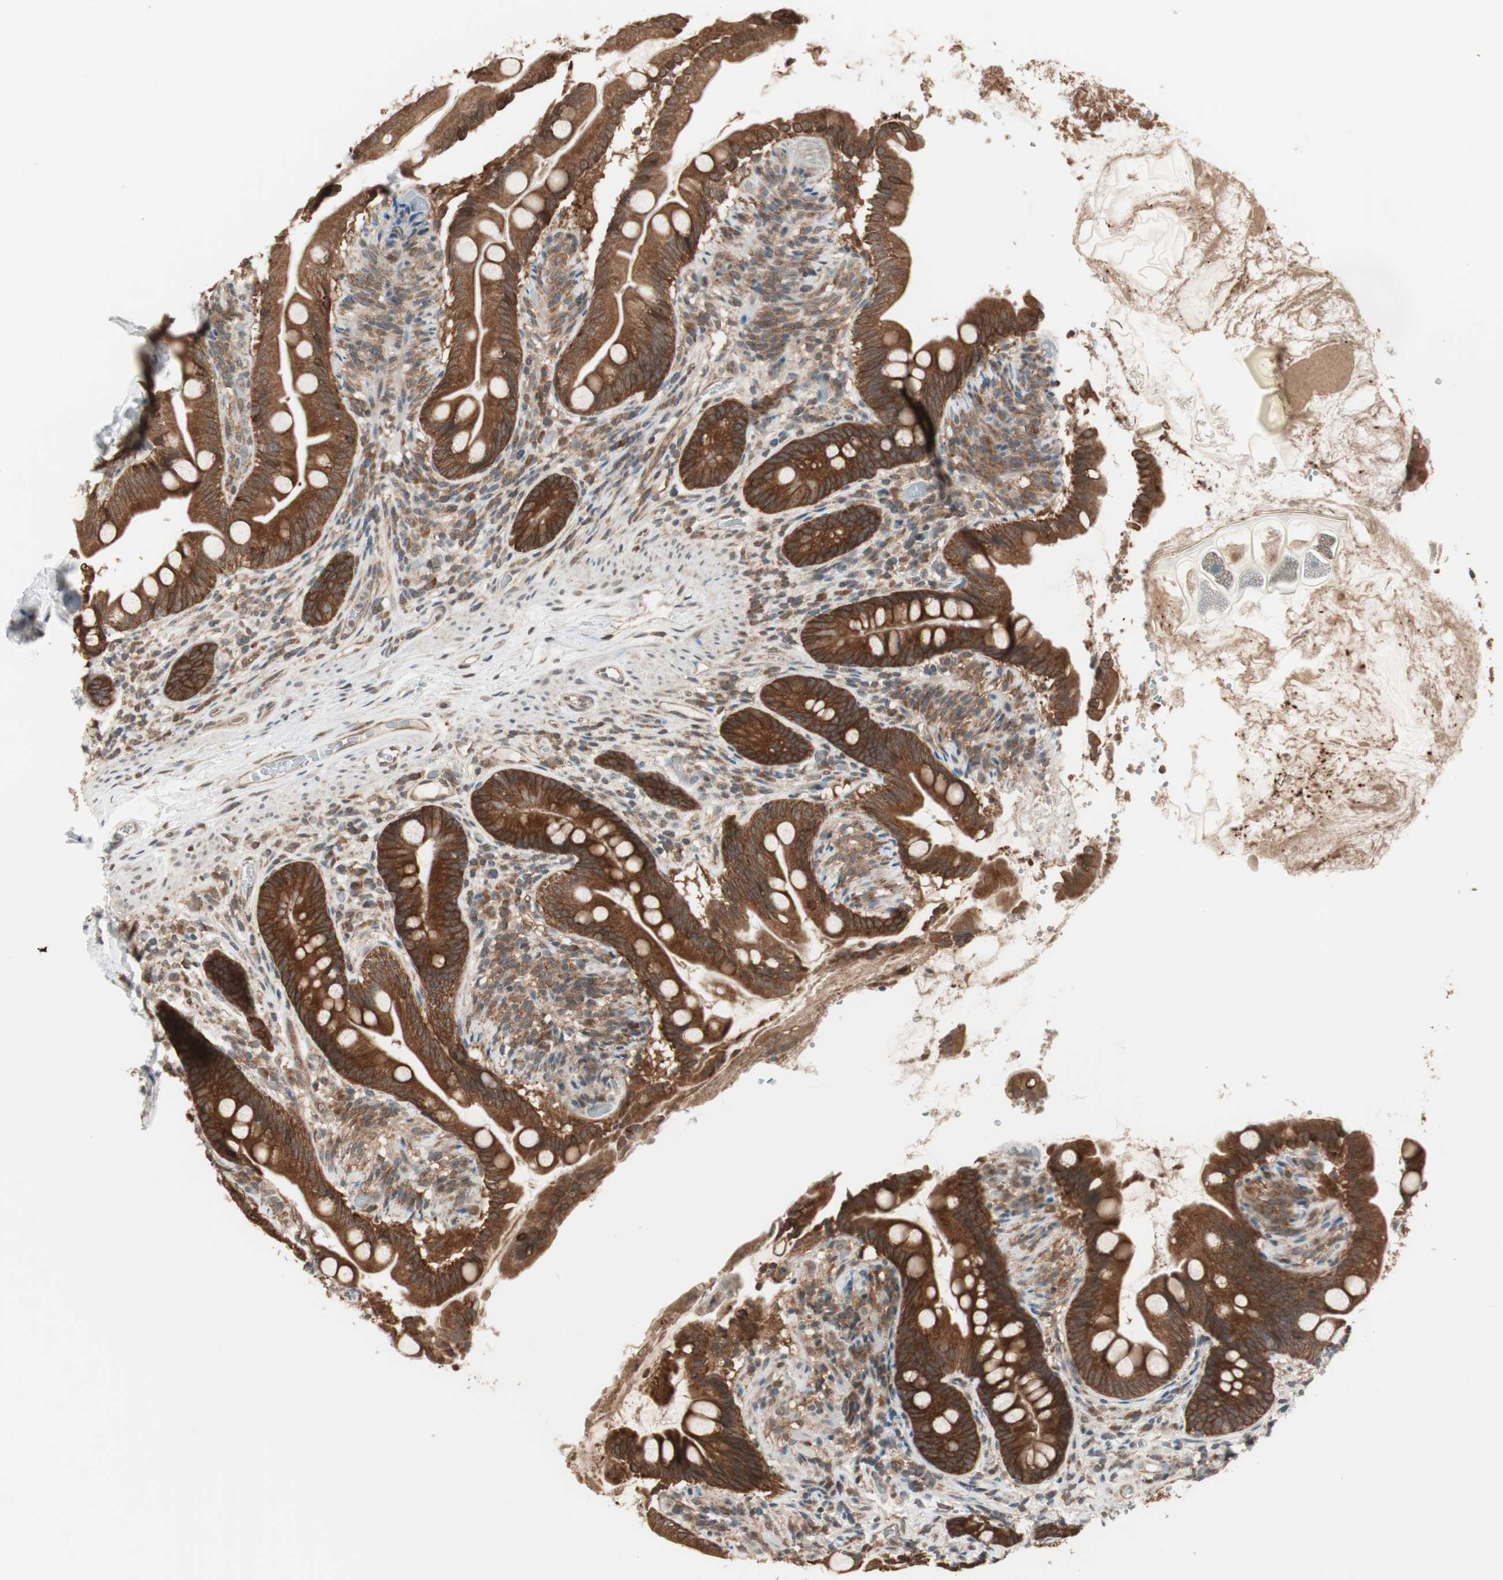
{"staining": {"intensity": "strong", "quantity": ">75%", "location": "cytoplasmic/membranous"}, "tissue": "small intestine", "cell_type": "Glandular cells", "image_type": "normal", "snomed": [{"axis": "morphology", "description": "Normal tissue, NOS"}, {"axis": "topography", "description": "Small intestine"}], "caption": "Brown immunohistochemical staining in benign human small intestine demonstrates strong cytoplasmic/membranous positivity in approximately >75% of glandular cells.", "gene": "FBXO5", "patient": {"sex": "female", "age": 56}}